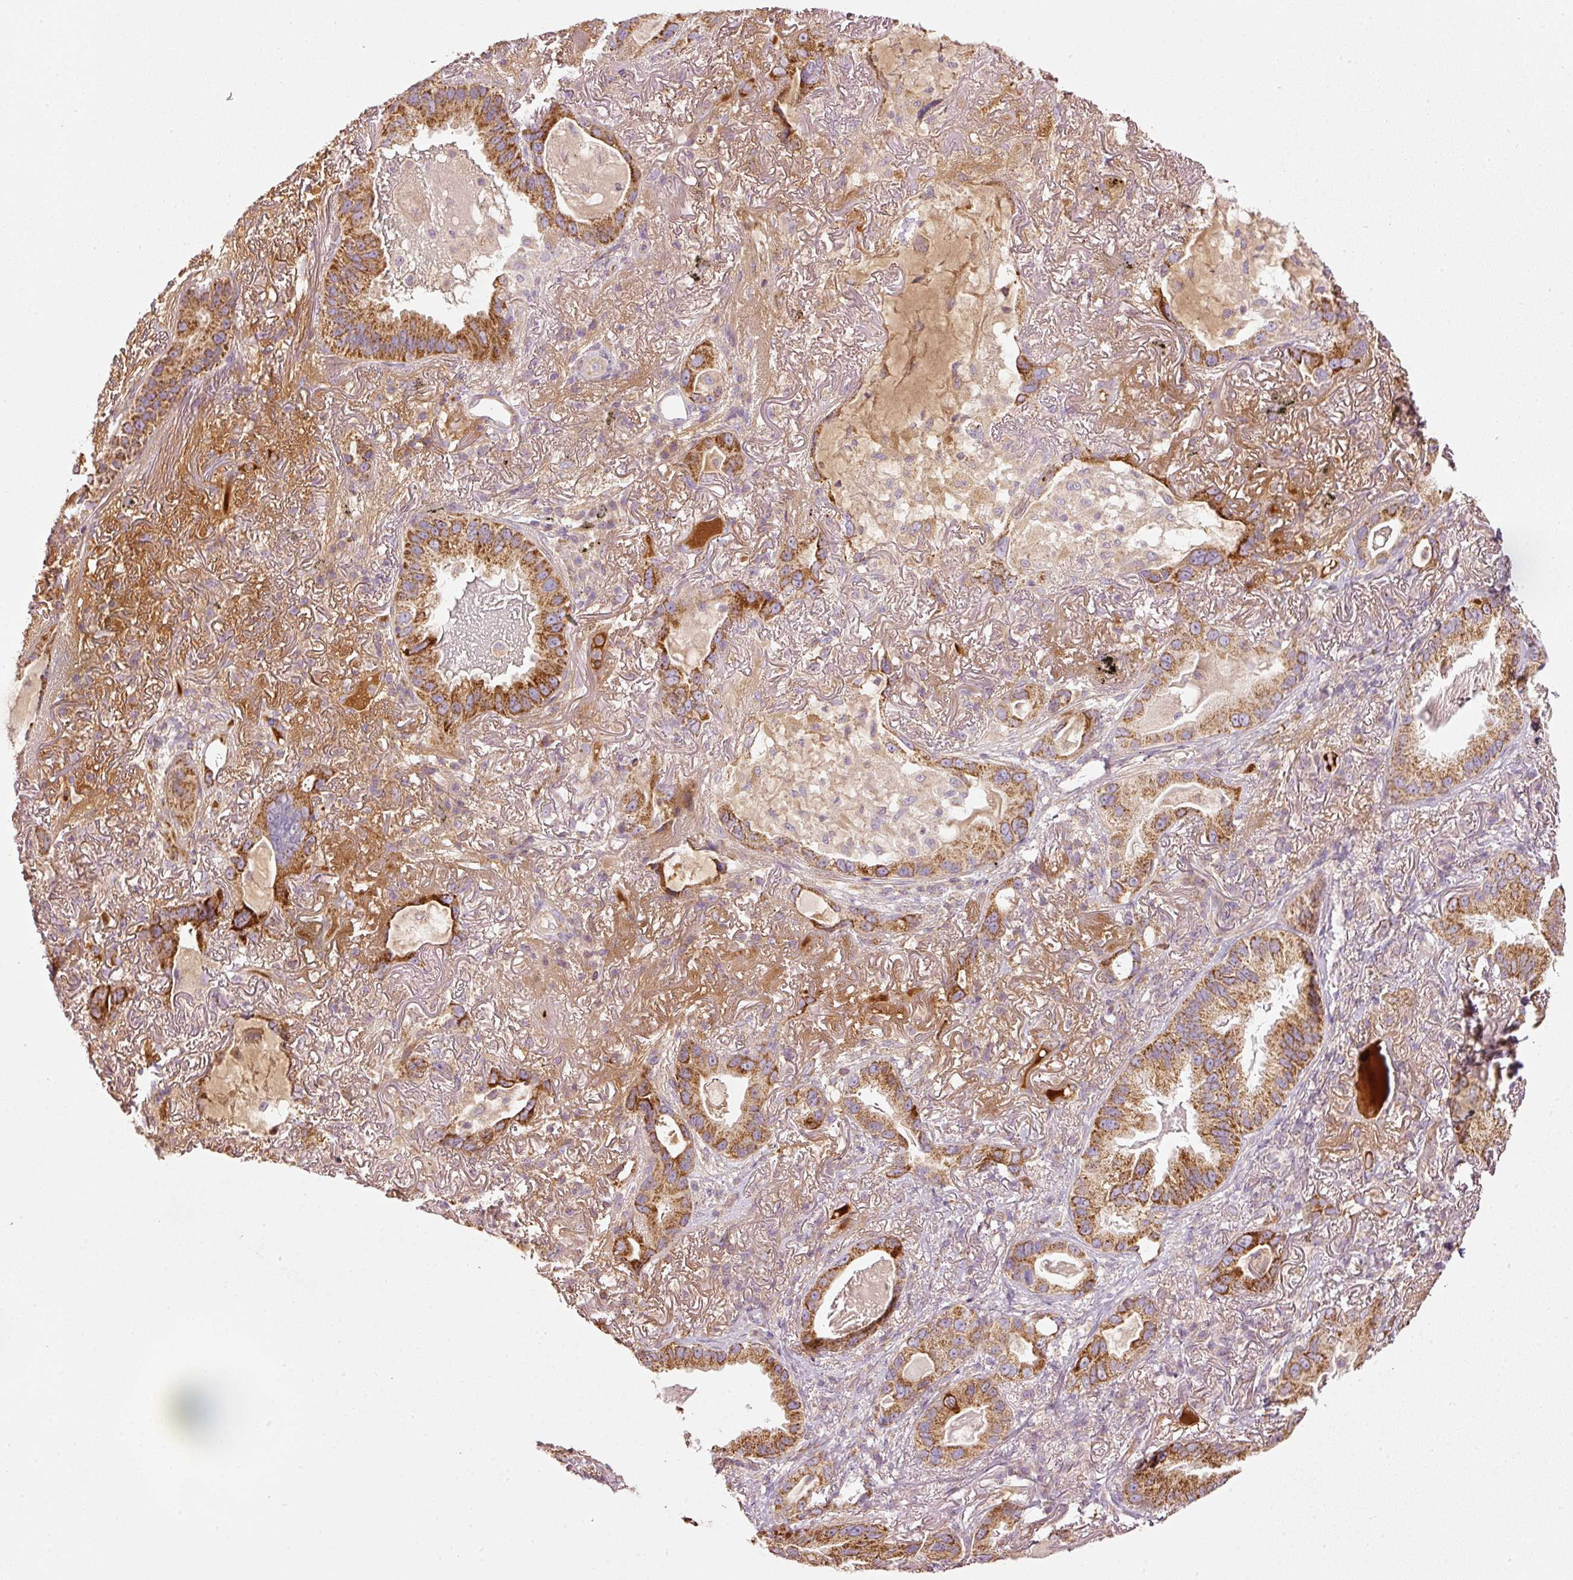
{"staining": {"intensity": "strong", "quantity": ">75%", "location": "cytoplasmic/membranous"}, "tissue": "lung cancer", "cell_type": "Tumor cells", "image_type": "cancer", "snomed": [{"axis": "morphology", "description": "Adenocarcinoma, NOS"}, {"axis": "topography", "description": "Lung"}], "caption": "Brown immunohistochemical staining in lung adenocarcinoma reveals strong cytoplasmic/membranous positivity in about >75% of tumor cells. (DAB (3,3'-diaminobenzidine) IHC with brightfield microscopy, high magnification).", "gene": "SERPING1", "patient": {"sex": "female", "age": 69}}